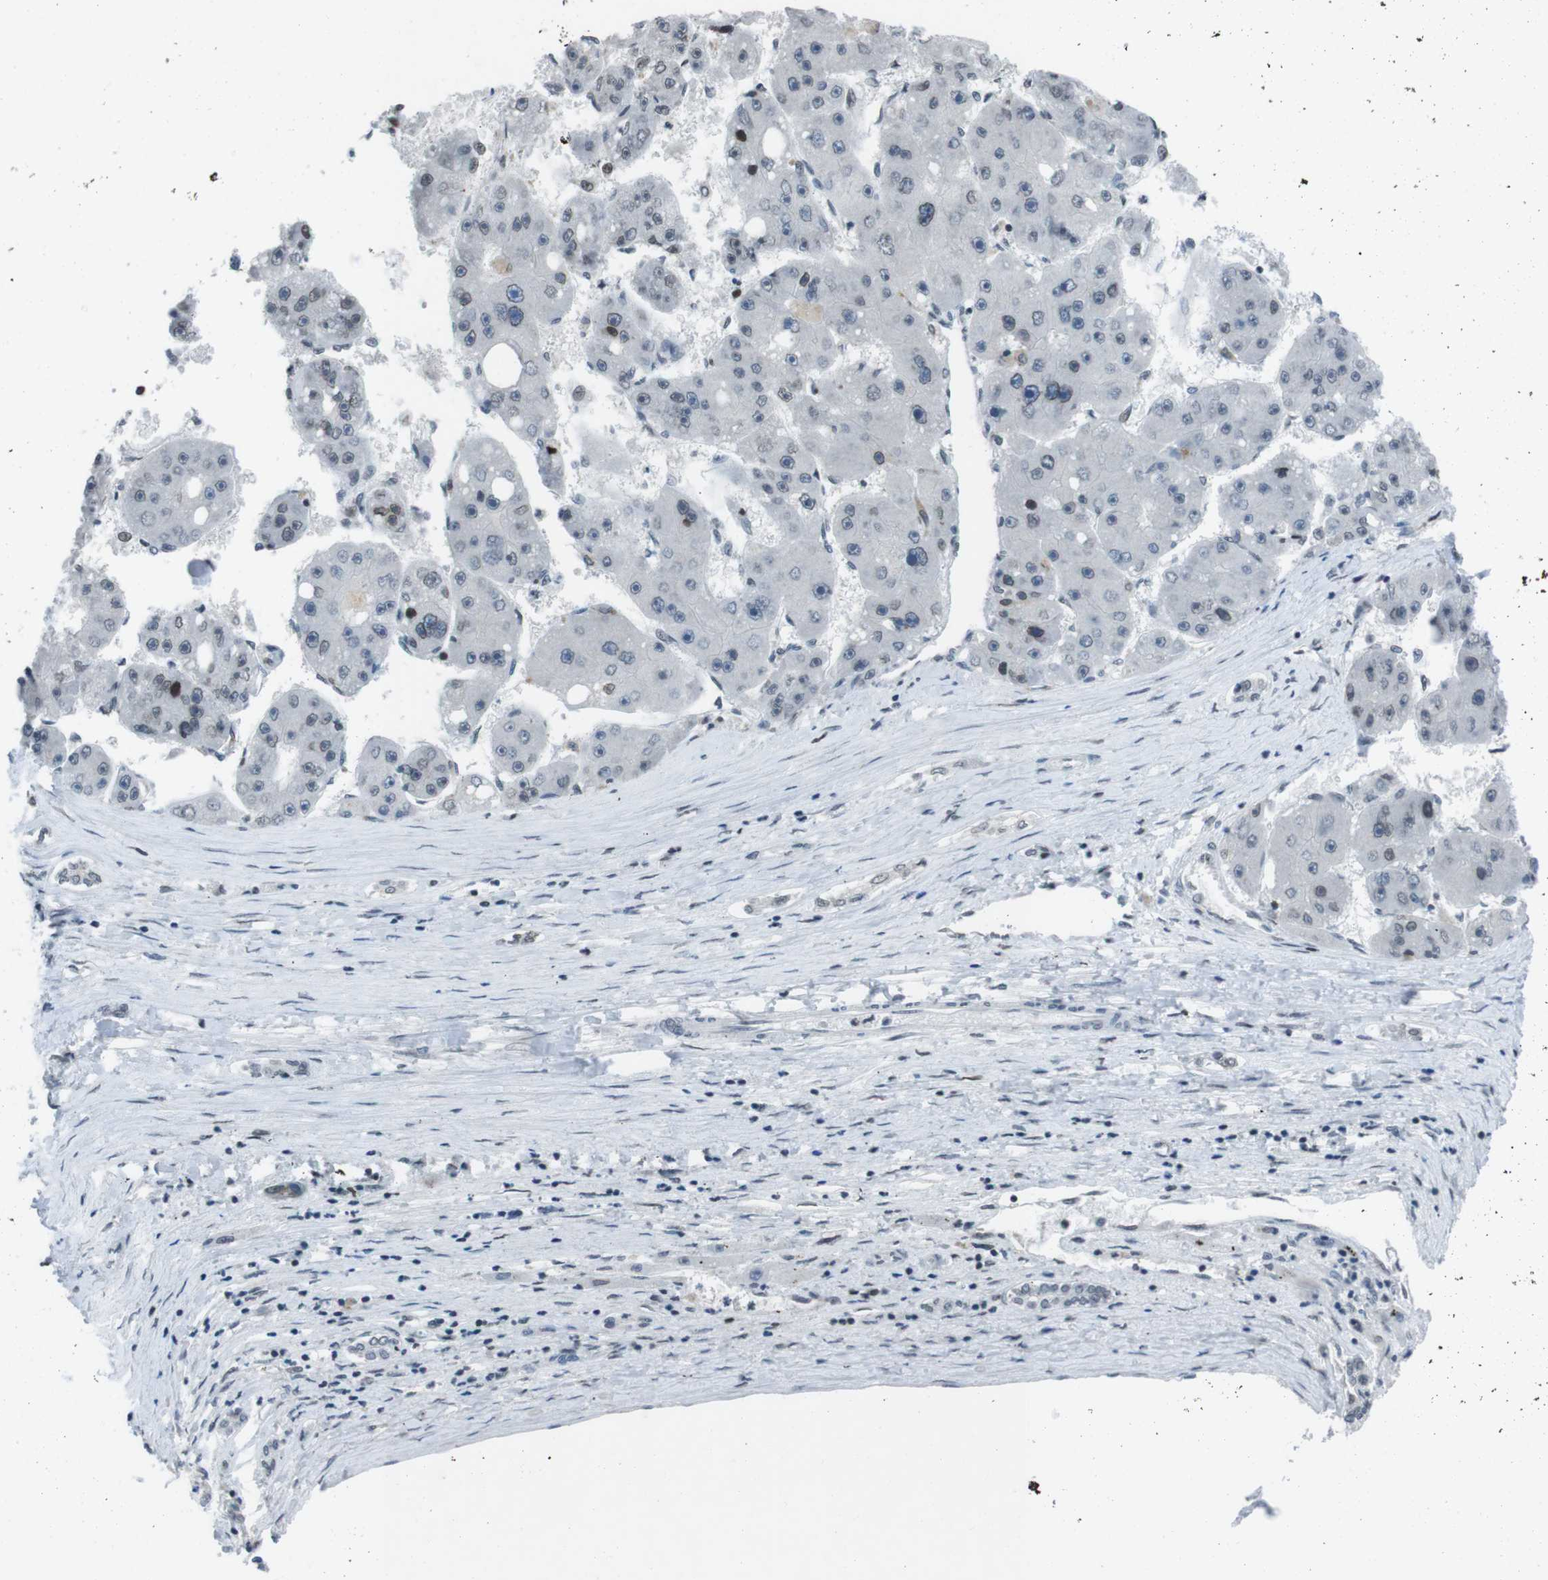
{"staining": {"intensity": "moderate", "quantity": "<25%", "location": "nuclear"}, "tissue": "liver cancer", "cell_type": "Tumor cells", "image_type": "cancer", "snomed": [{"axis": "morphology", "description": "Carcinoma, Hepatocellular, NOS"}, {"axis": "topography", "description": "Liver"}], "caption": "Approximately <25% of tumor cells in human liver cancer show moderate nuclear protein expression as visualized by brown immunohistochemical staining.", "gene": "MAD1L1", "patient": {"sex": "female", "age": 61}}